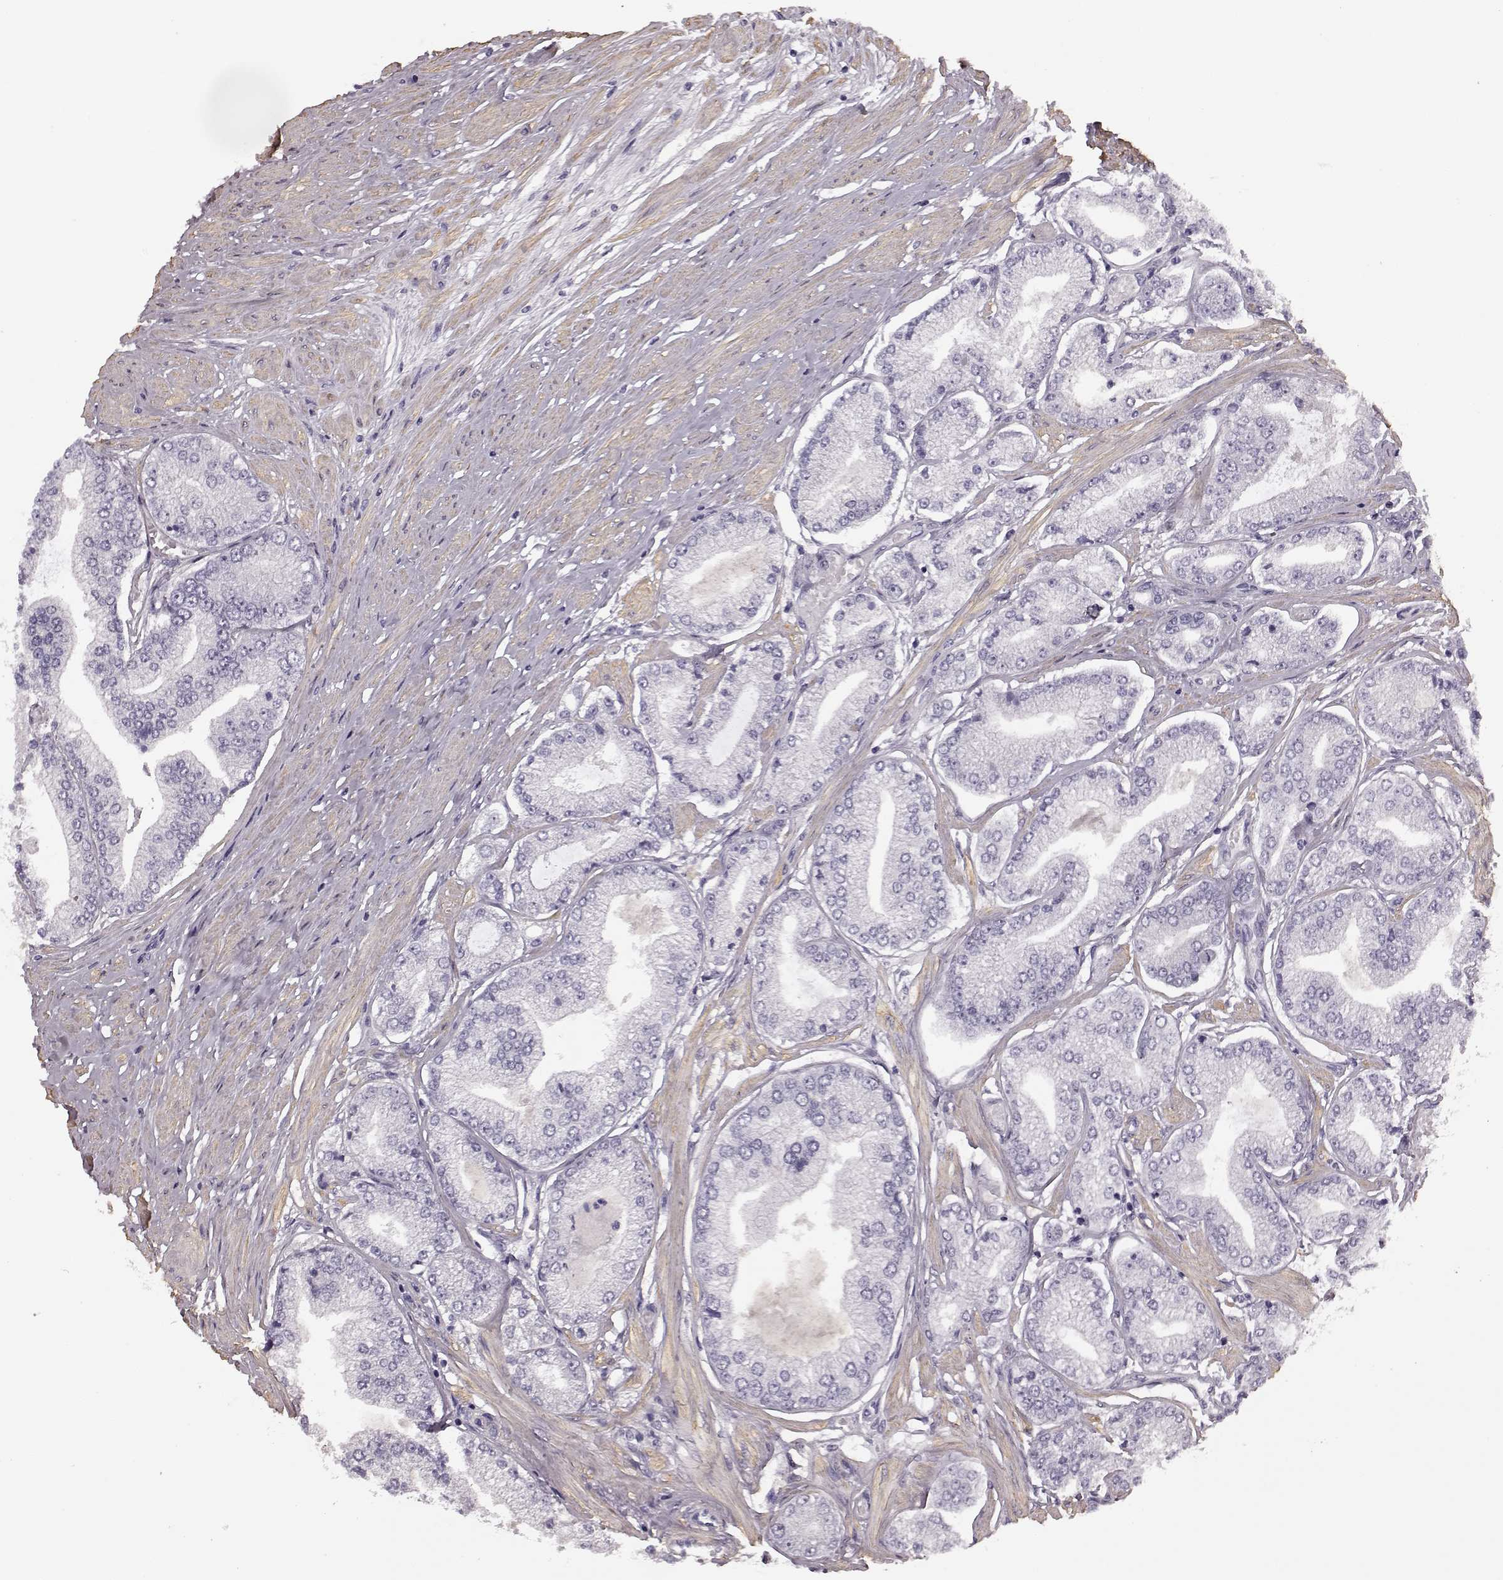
{"staining": {"intensity": "negative", "quantity": "none", "location": "none"}, "tissue": "prostate cancer", "cell_type": "Tumor cells", "image_type": "cancer", "snomed": [{"axis": "morphology", "description": "Adenocarcinoma, Low grade"}, {"axis": "topography", "description": "Prostate"}], "caption": "Immunohistochemistry (IHC) histopathology image of adenocarcinoma (low-grade) (prostate) stained for a protein (brown), which exhibits no positivity in tumor cells.", "gene": "SLCO3A1", "patient": {"sex": "male", "age": 55}}